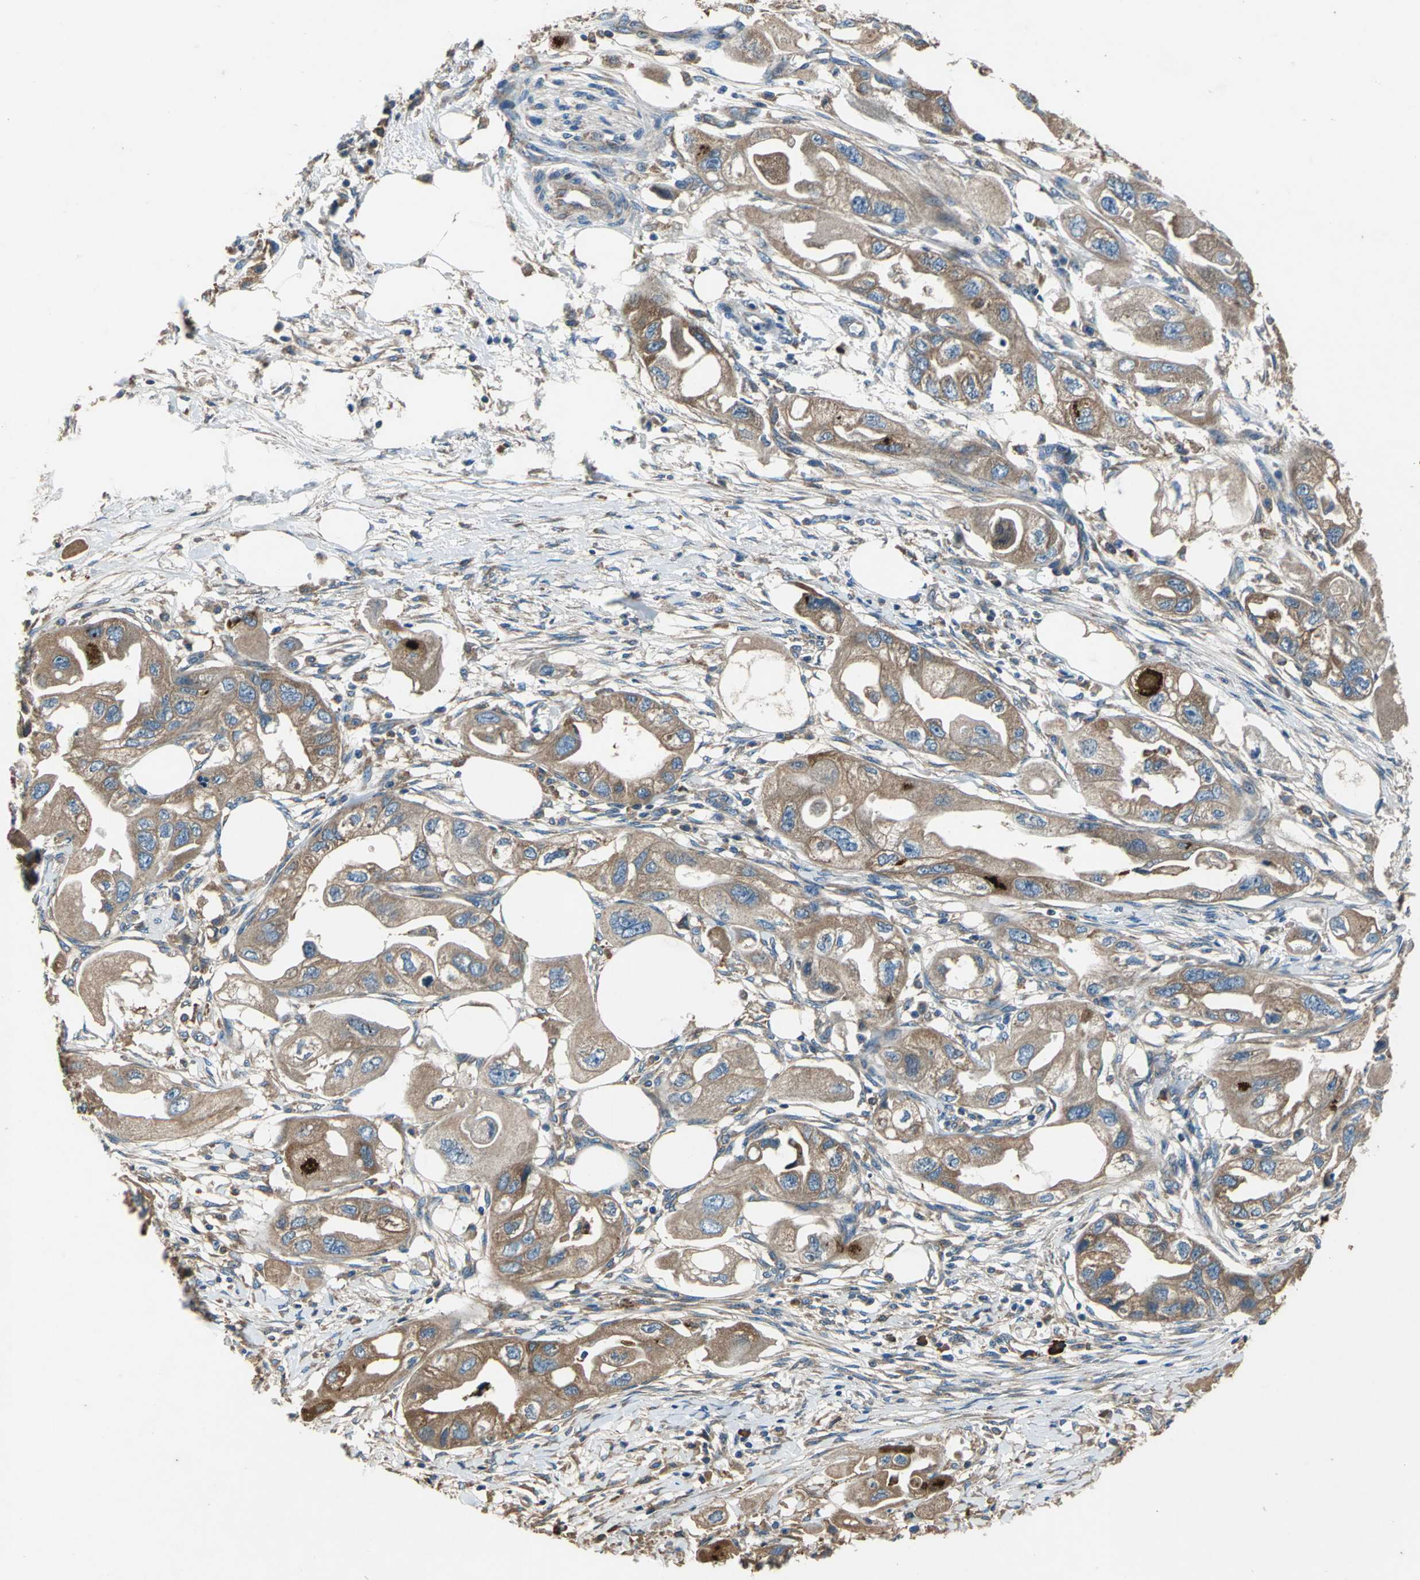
{"staining": {"intensity": "moderate", "quantity": ">75%", "location": "cytoplasmic/membranous"}, "tissue": "endometrial cancer", "cell_type": "Tumor cells", "image_type": "cancer", "snomed": [{"axis": "morphology", "description": "Adenocarcinoma, NOS"}, {"axis": "topography", "description": "Endometrium"}], "caption": "Moderate cytoplasmic/membranous positivity is identified in approximately >75% of tumor cells in adenocarcinoma (endometrial).", "gene": "HEPH", "patient": {"sex": "female", "age": 67}}